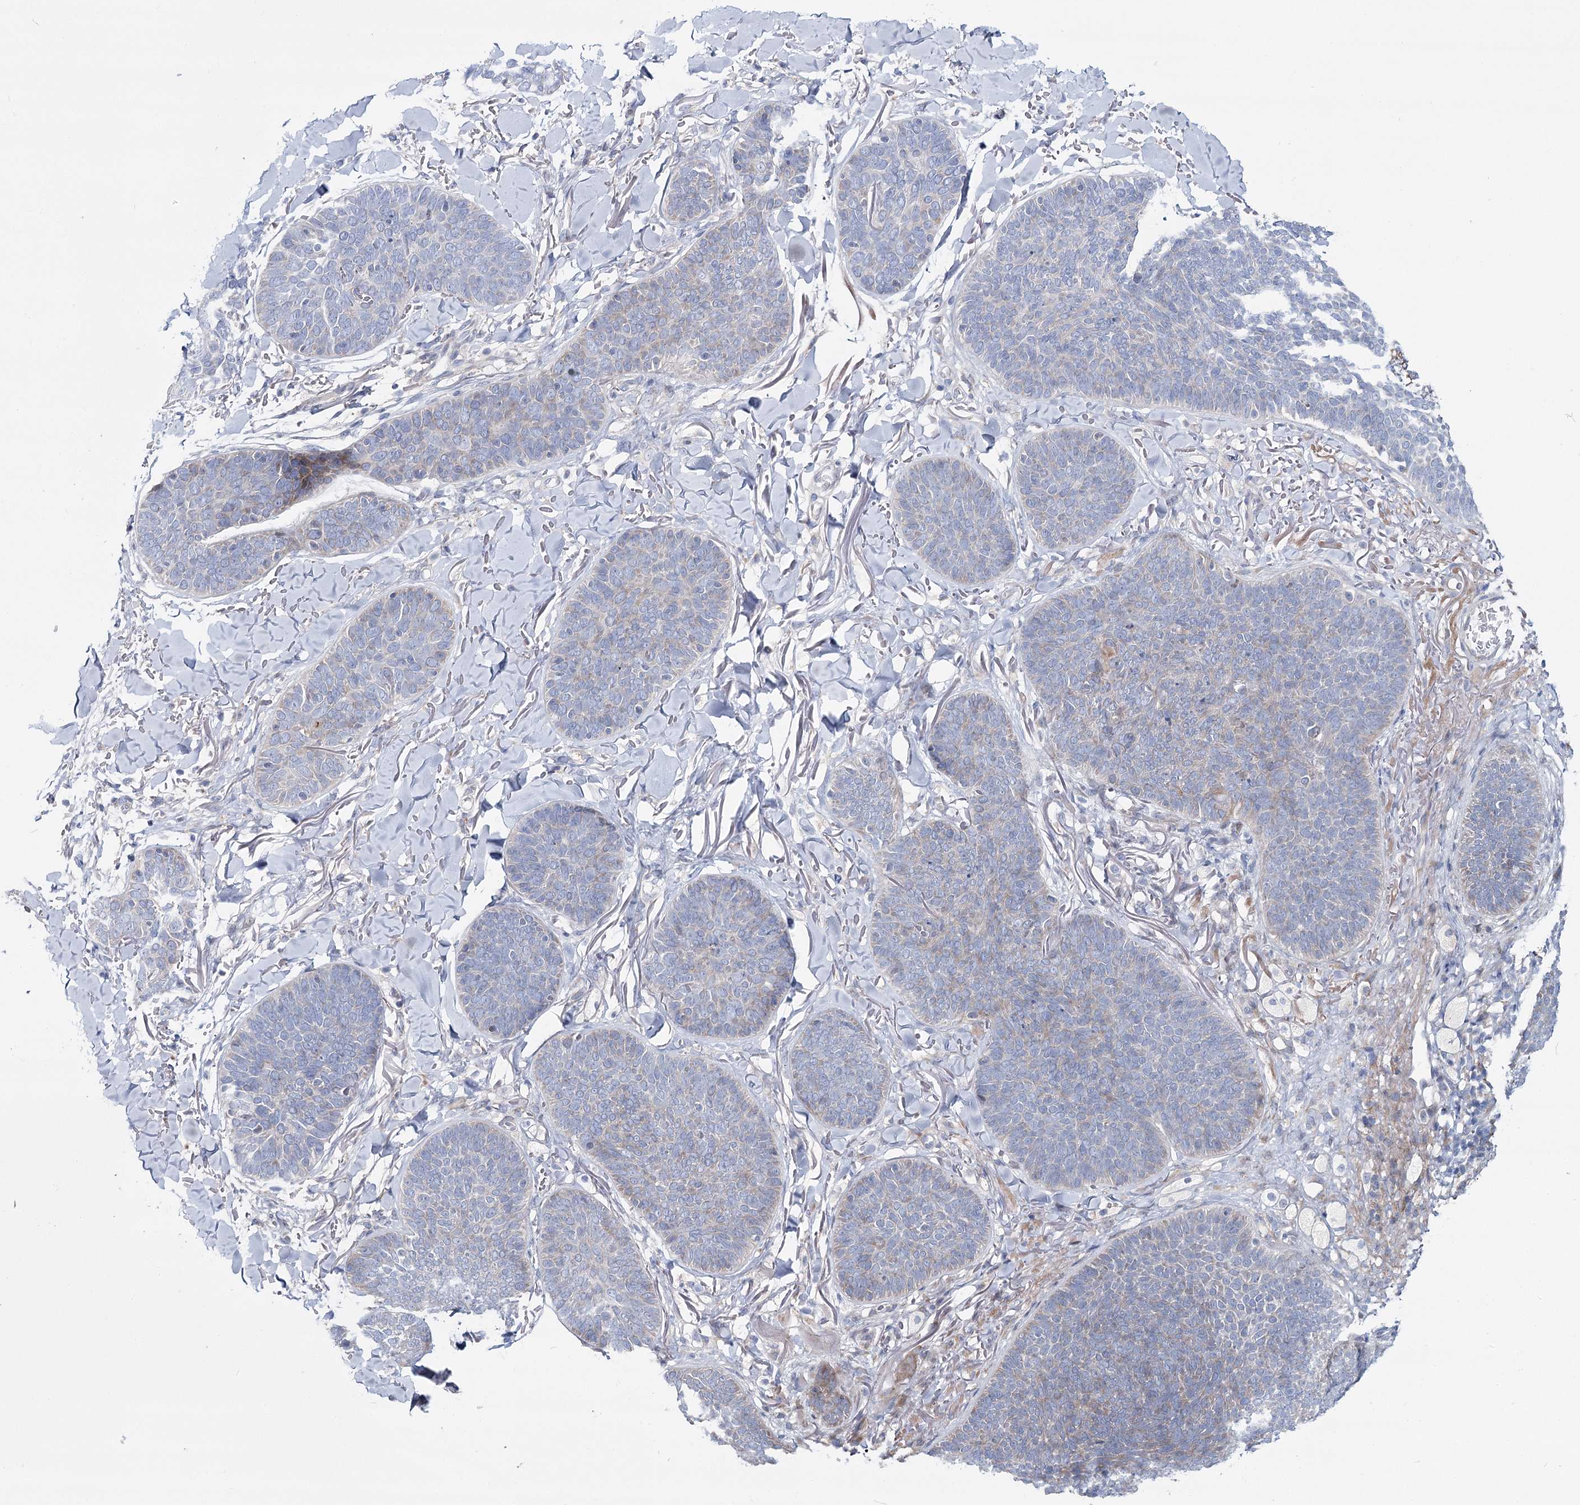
{"staining": {"intensity": "weak", "quantity": "<25%", "location": "cytoplasmic/membranous"}, "tissue": "skin cancer", "cell_type": "Tumor cells", "image_type": "cancer", "snomed": [{"axis": "morphology", "description": "Basal cell carcinoma"}, {"axis": "topography", "description": "Skin"}], "caption": "Immunohistochemistry micrograph of human basal cell carcinoma (skin) stained for a protein (brown), which shows no positivity in tumor cells.", "gene": "CPLANE1", "patient": {"sex": "male", "age": 85}}